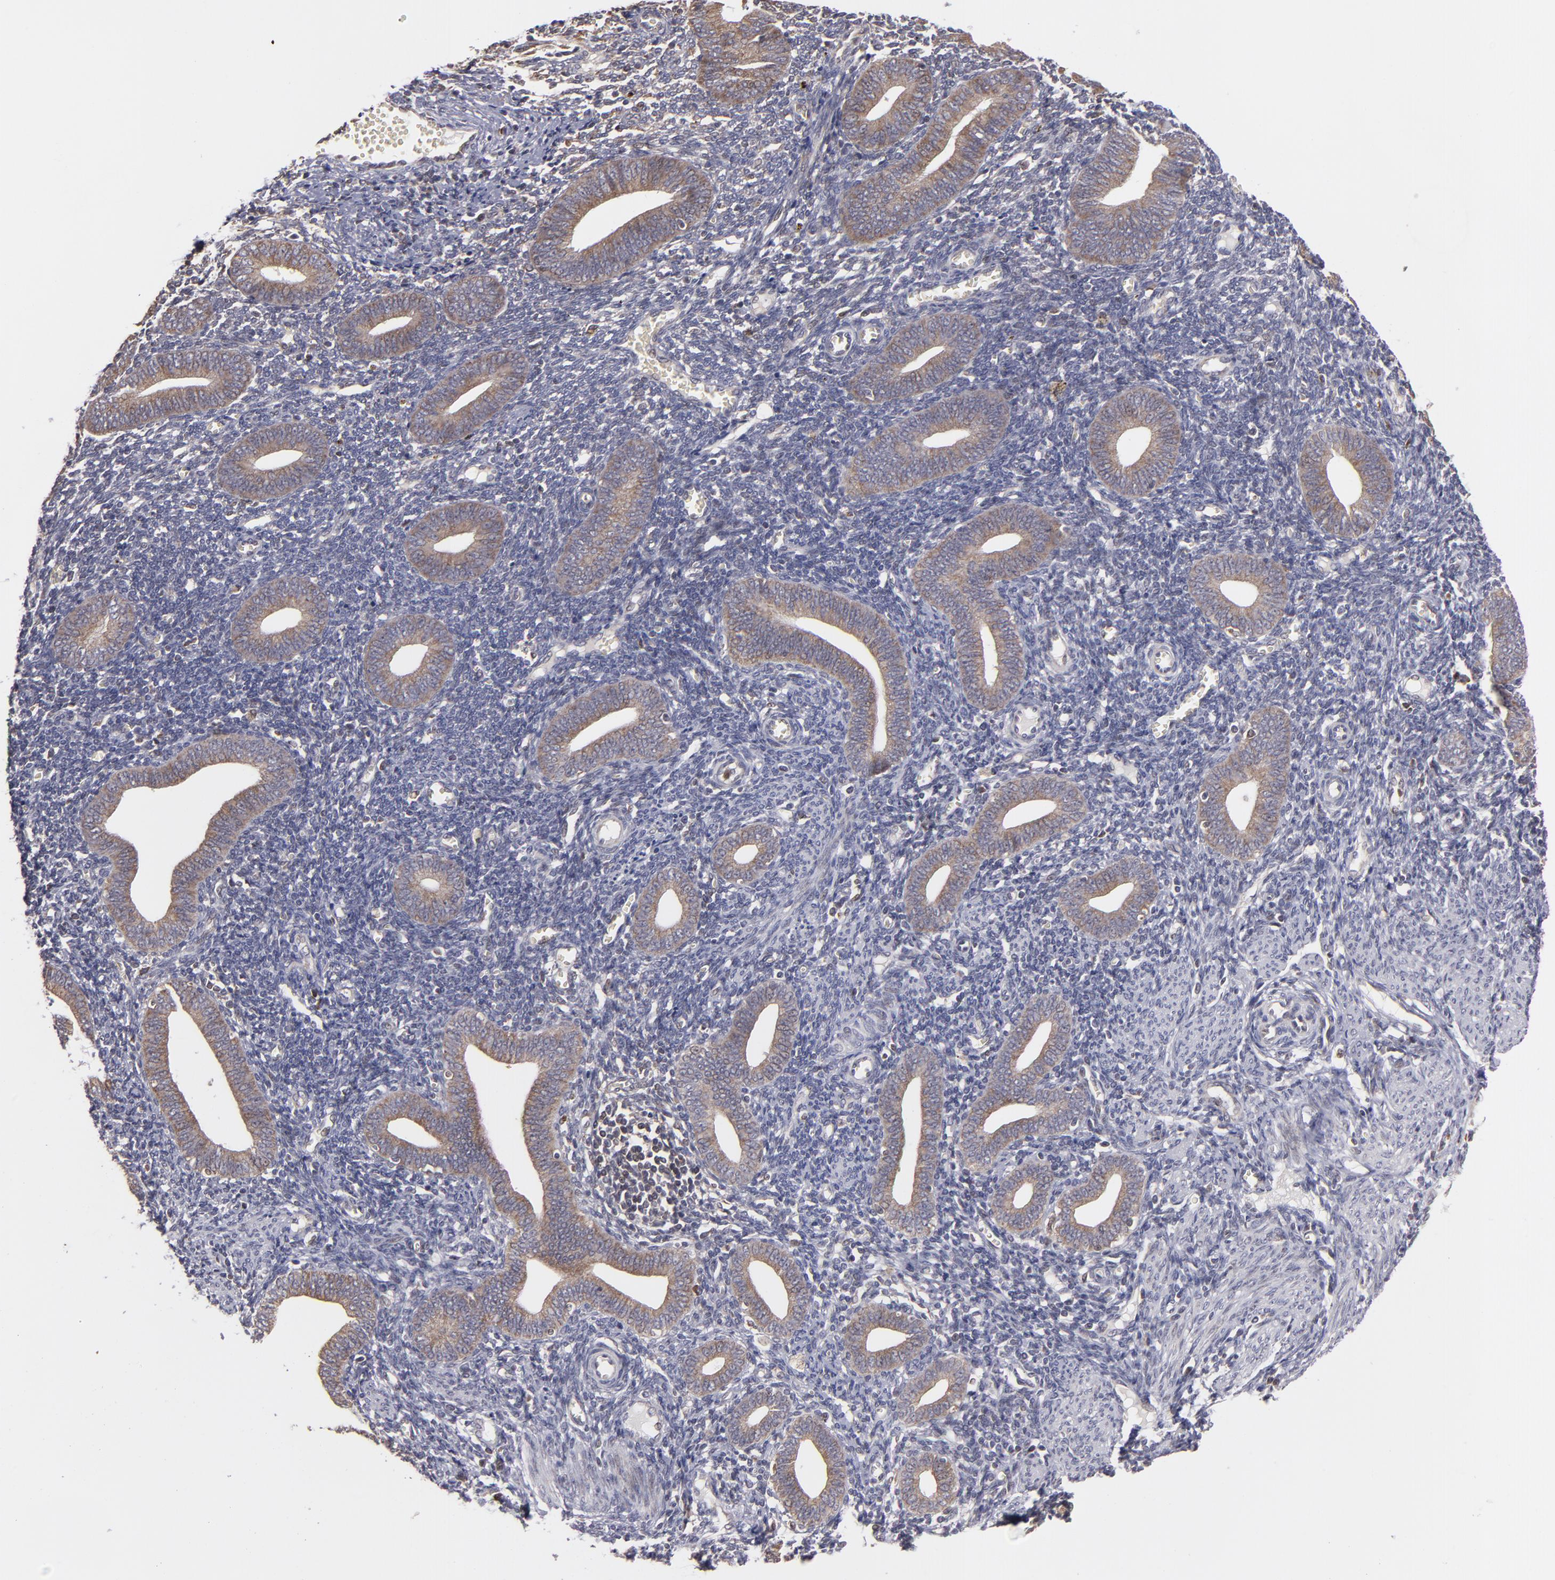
{"staining": {"intensity": "negative", "quantity": "none", "location": "none"}, "tissue": "endometrium", "cell_type": "Cells in endometrial stroma", "image_type": "normal", "snomed": [{"axis": "morphology", "description": "Normal tissue, NOS"}, {"axis": "topography", "description": "Uterus"}, {"axis": "topography", "description": "Endometrium"}], "caption": "Immunohistochemistry of unremarkable endometrium reveals no staining in cells in endometrial stroma.", "gene": "CASP1", "patient": {"sex": "female", "age": 33}}